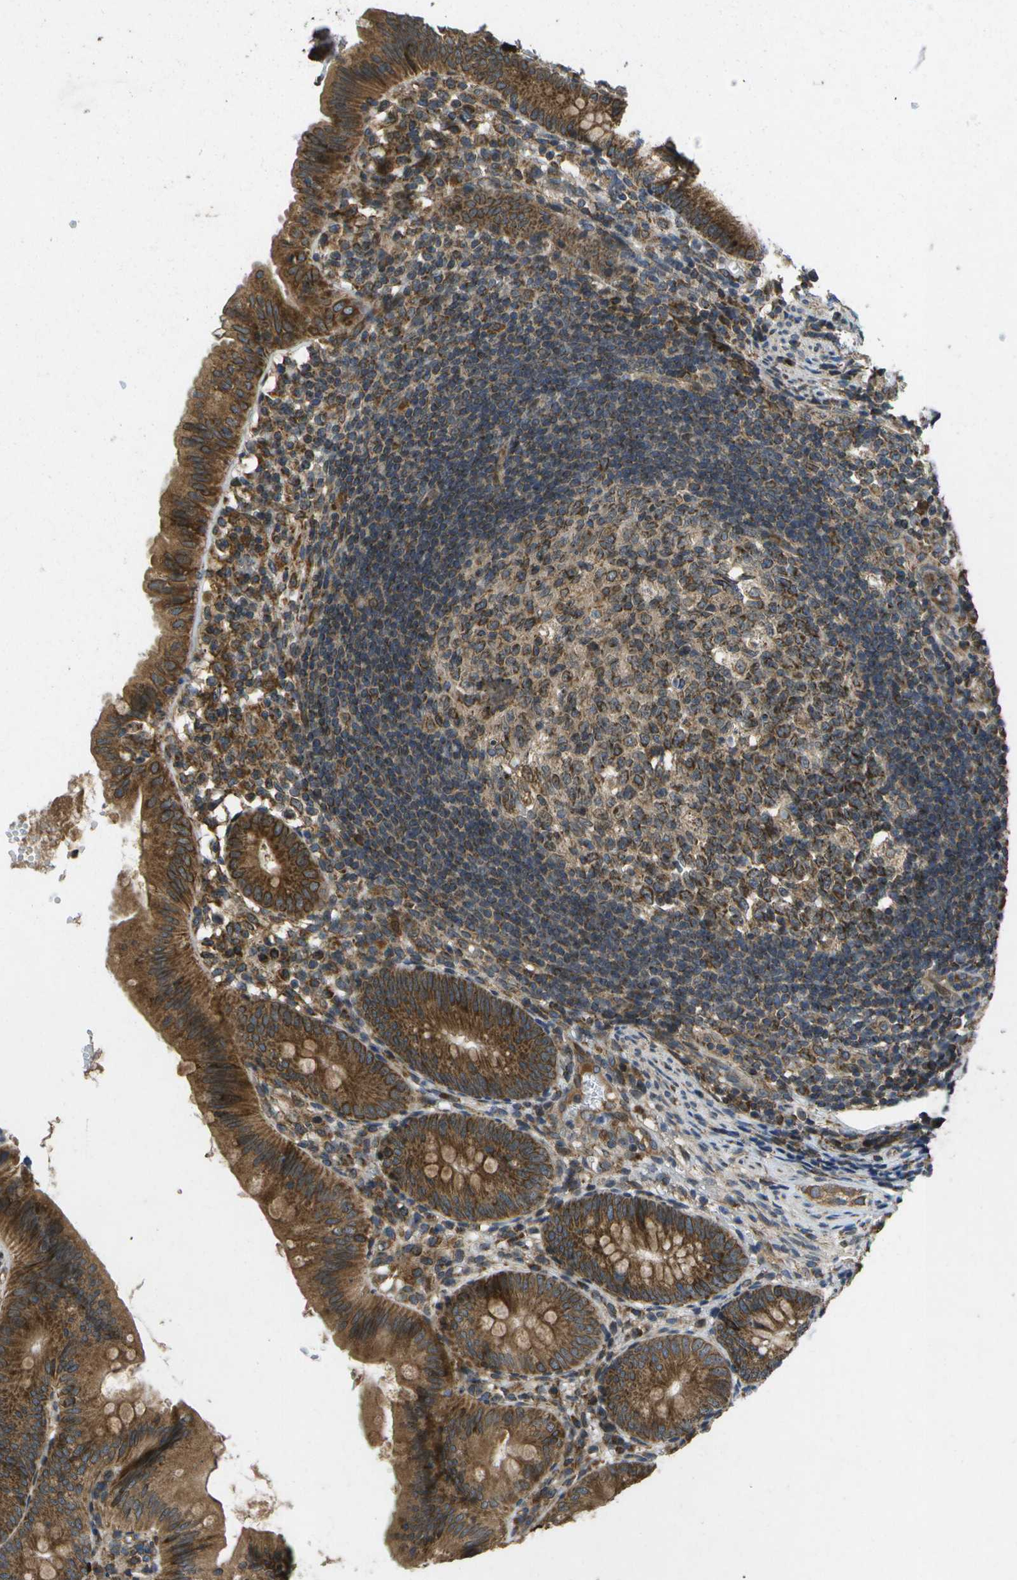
{"staining": {"intensity": "moderate", "quantity": ">75%", "location": "cytoplasmic/membranous"}, "tissue": "appendix", "cell_type": "Glandular cells", "image_type": "normal", "snomed": [{"axis": "morphology", "description": "Normal tissue, NOS"}, {"axis": "topography", "description": "Appendix"}], "caption": "Appendix stained with DAB immunohistochemistry (IHC) exhibits medium levels of moderate cytoplasmic/membranous staining in about >75% of glandular cells.", "gene": "HFE", "patient": {"sex": "male", "age": 1}}